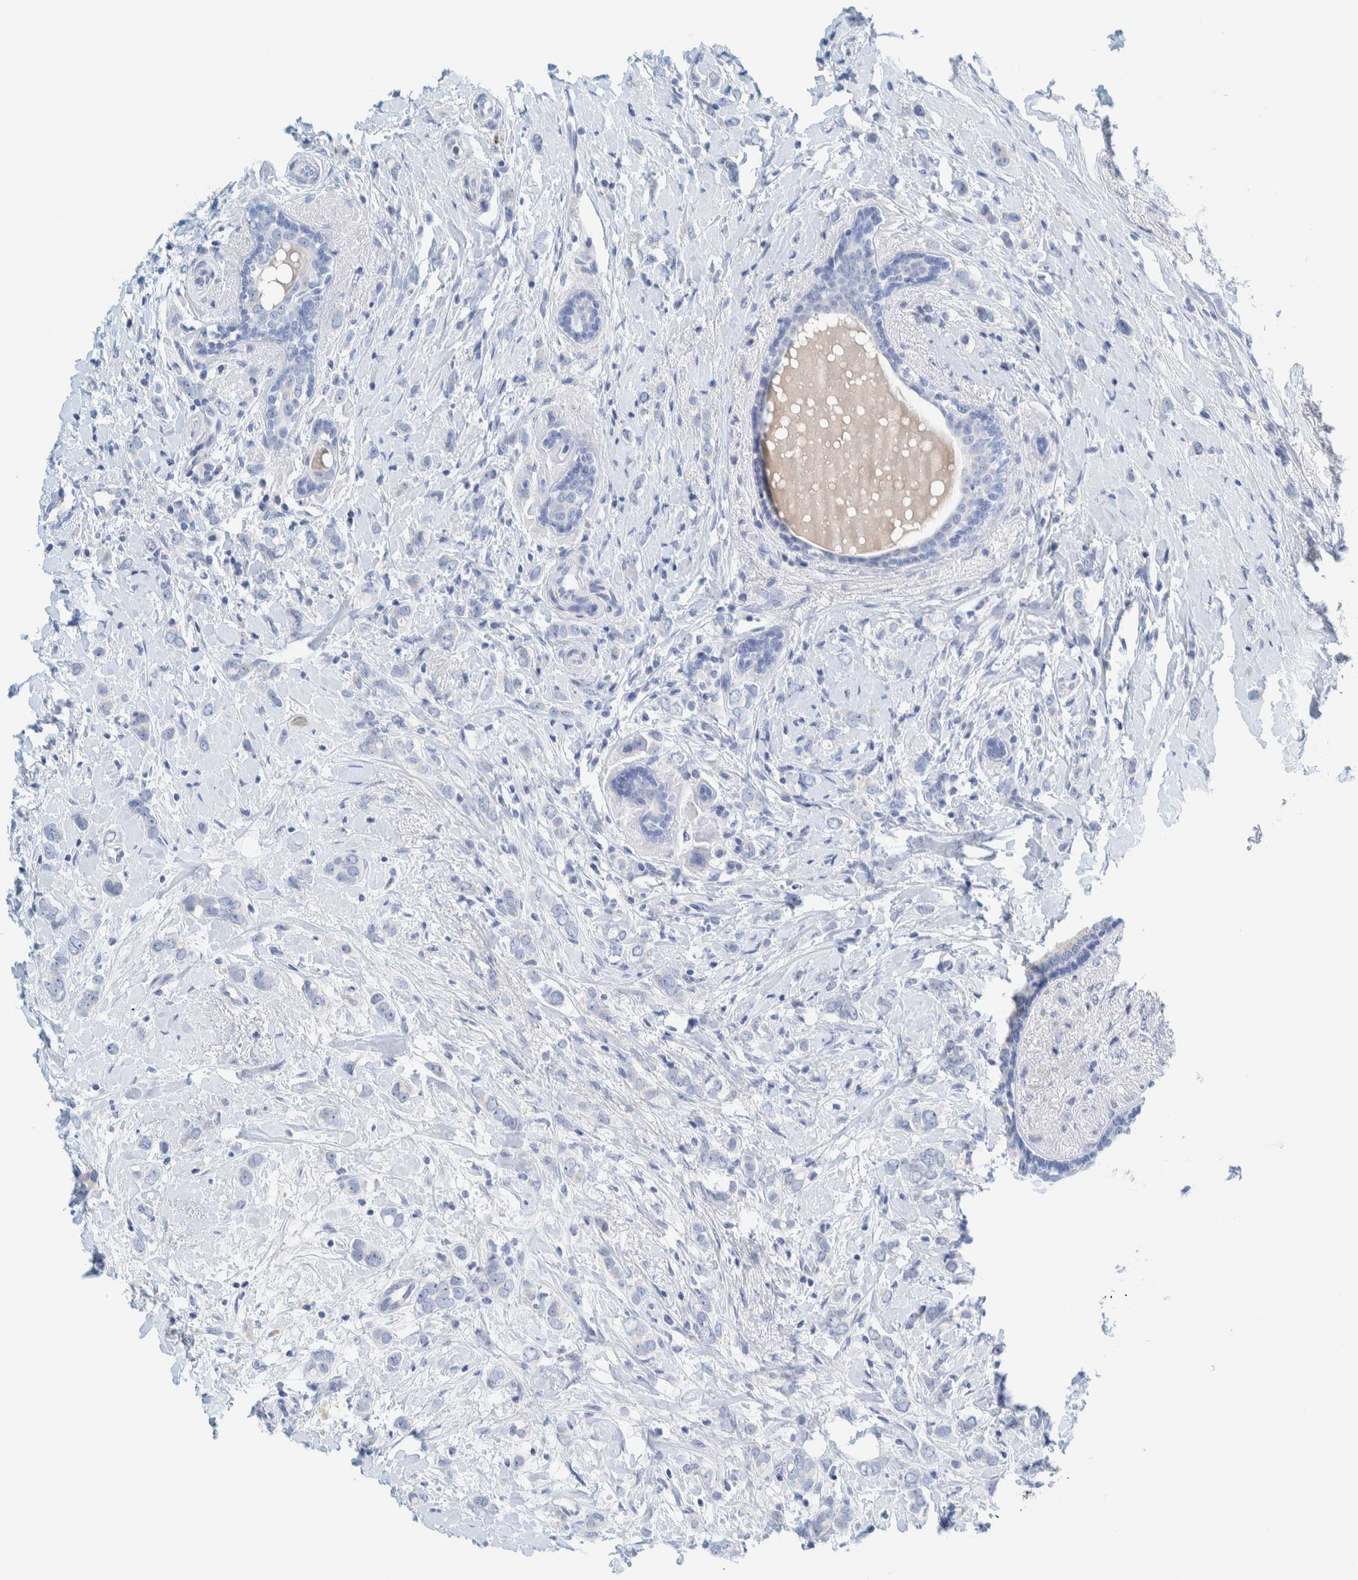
{"staining": {"intensity": "negative", "quantity": "none", "location": "none"}, "tissue": "breast cancer", "cell_type": "Tumor cells", "image_type": "cancer", "snomed": [{"axis": "morphology", "description": "Normal tissue, NOS"}, {"axis": "morphology", "description": "Lobular carcinoma"}, {"axis": "topography", "description": "Breast"}], "caption": "IHC of breast cancer (lobular carcinoma) reveals no expression in tumor cells.", "gene": "MOG", "patient": {"sex": "female", "age": 47}}